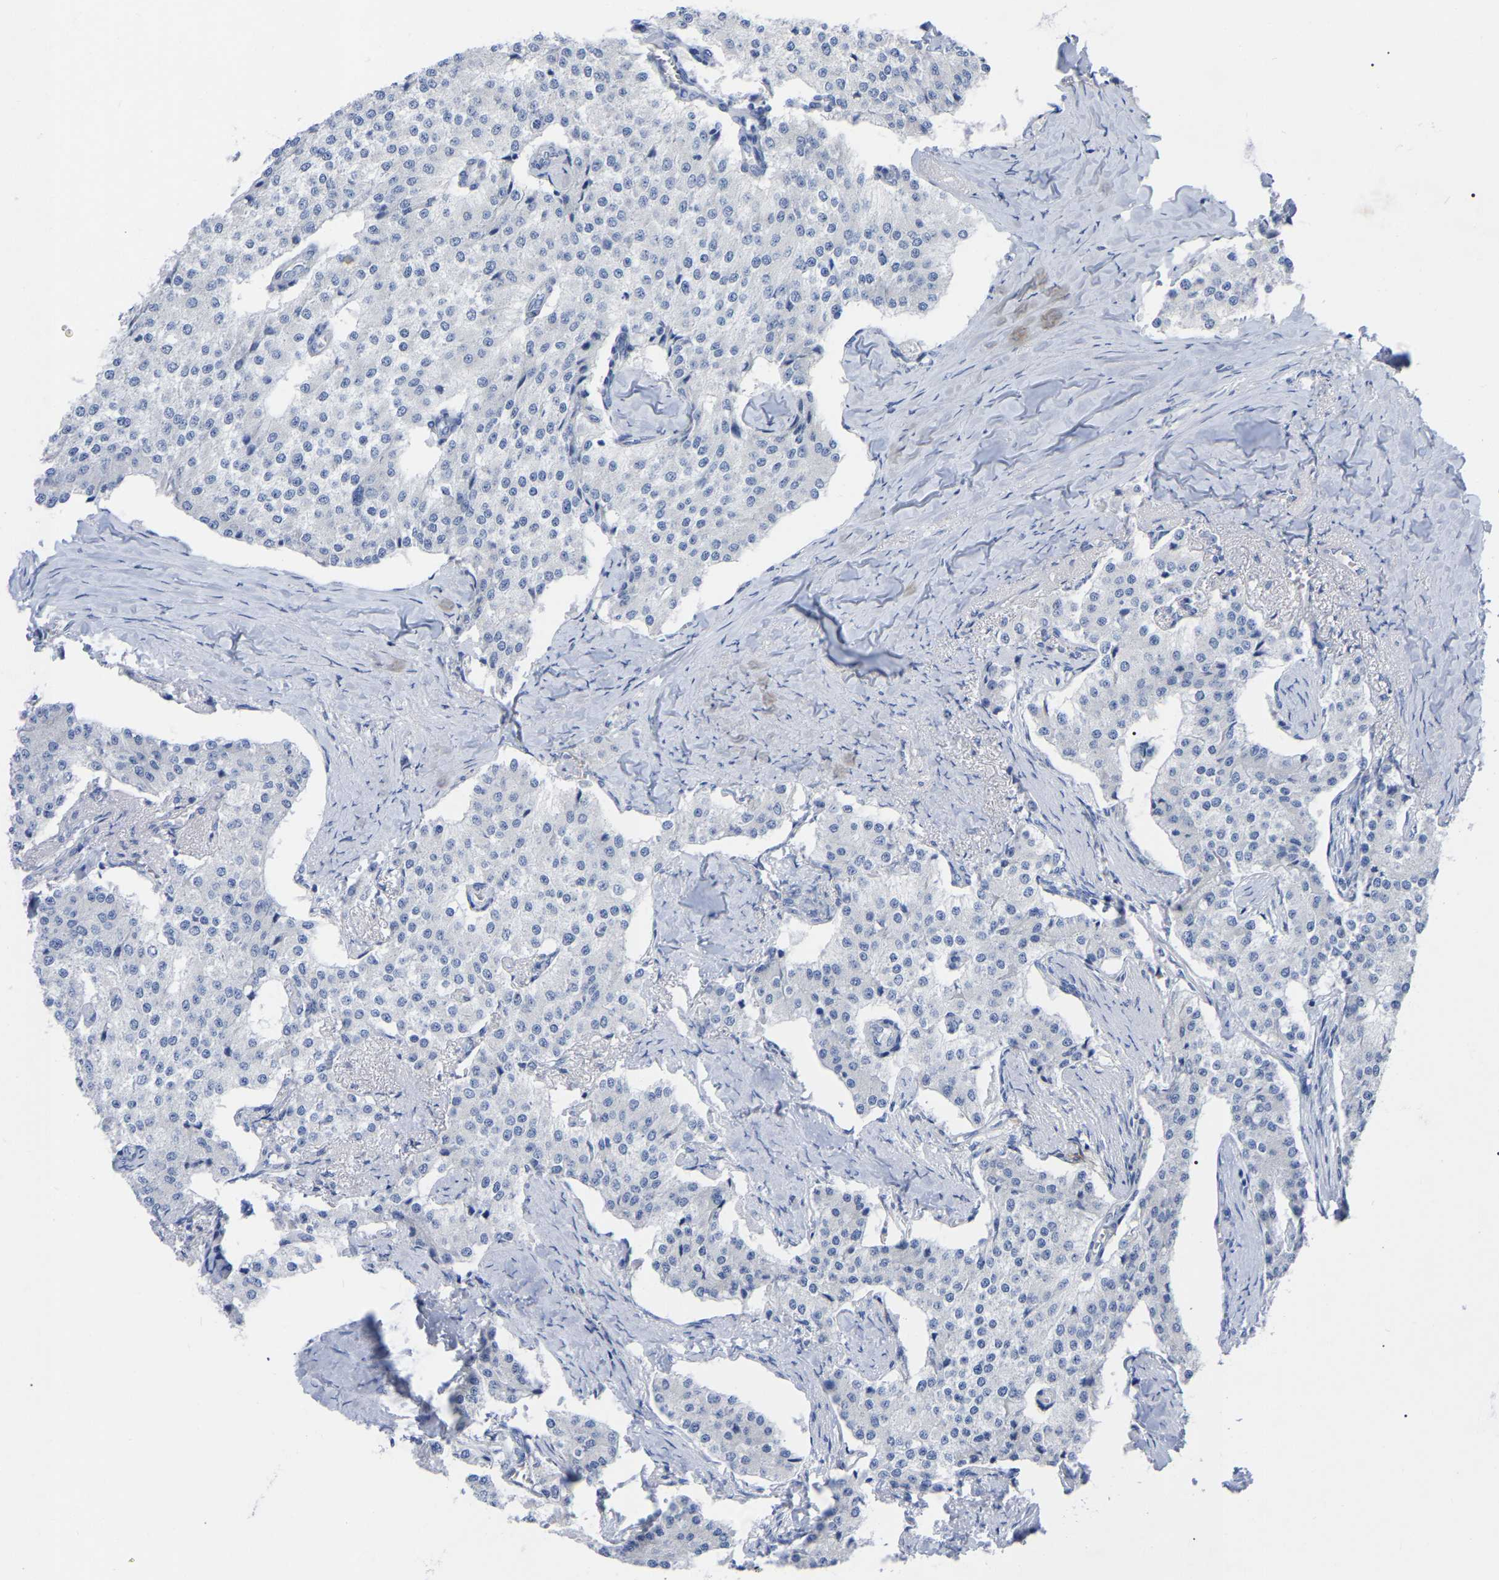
{"staining": {"intensity": "negative", "quantity": "none", "location": "none"}, "tissue": "carcinoid", "cell_type": "Tumor cells", "image_type": "cancer", "snomed": [{"axis": "morphology", "description": "Carcinoid, malignant, NOS"}, {"axis": "topography", "description": "Colon"}], "caption": "Tumor cells show no significant protein staining in carcinoid (malignant).", "gene": "HAPLN1", "patient": {"sex": "female", "age": 52}}